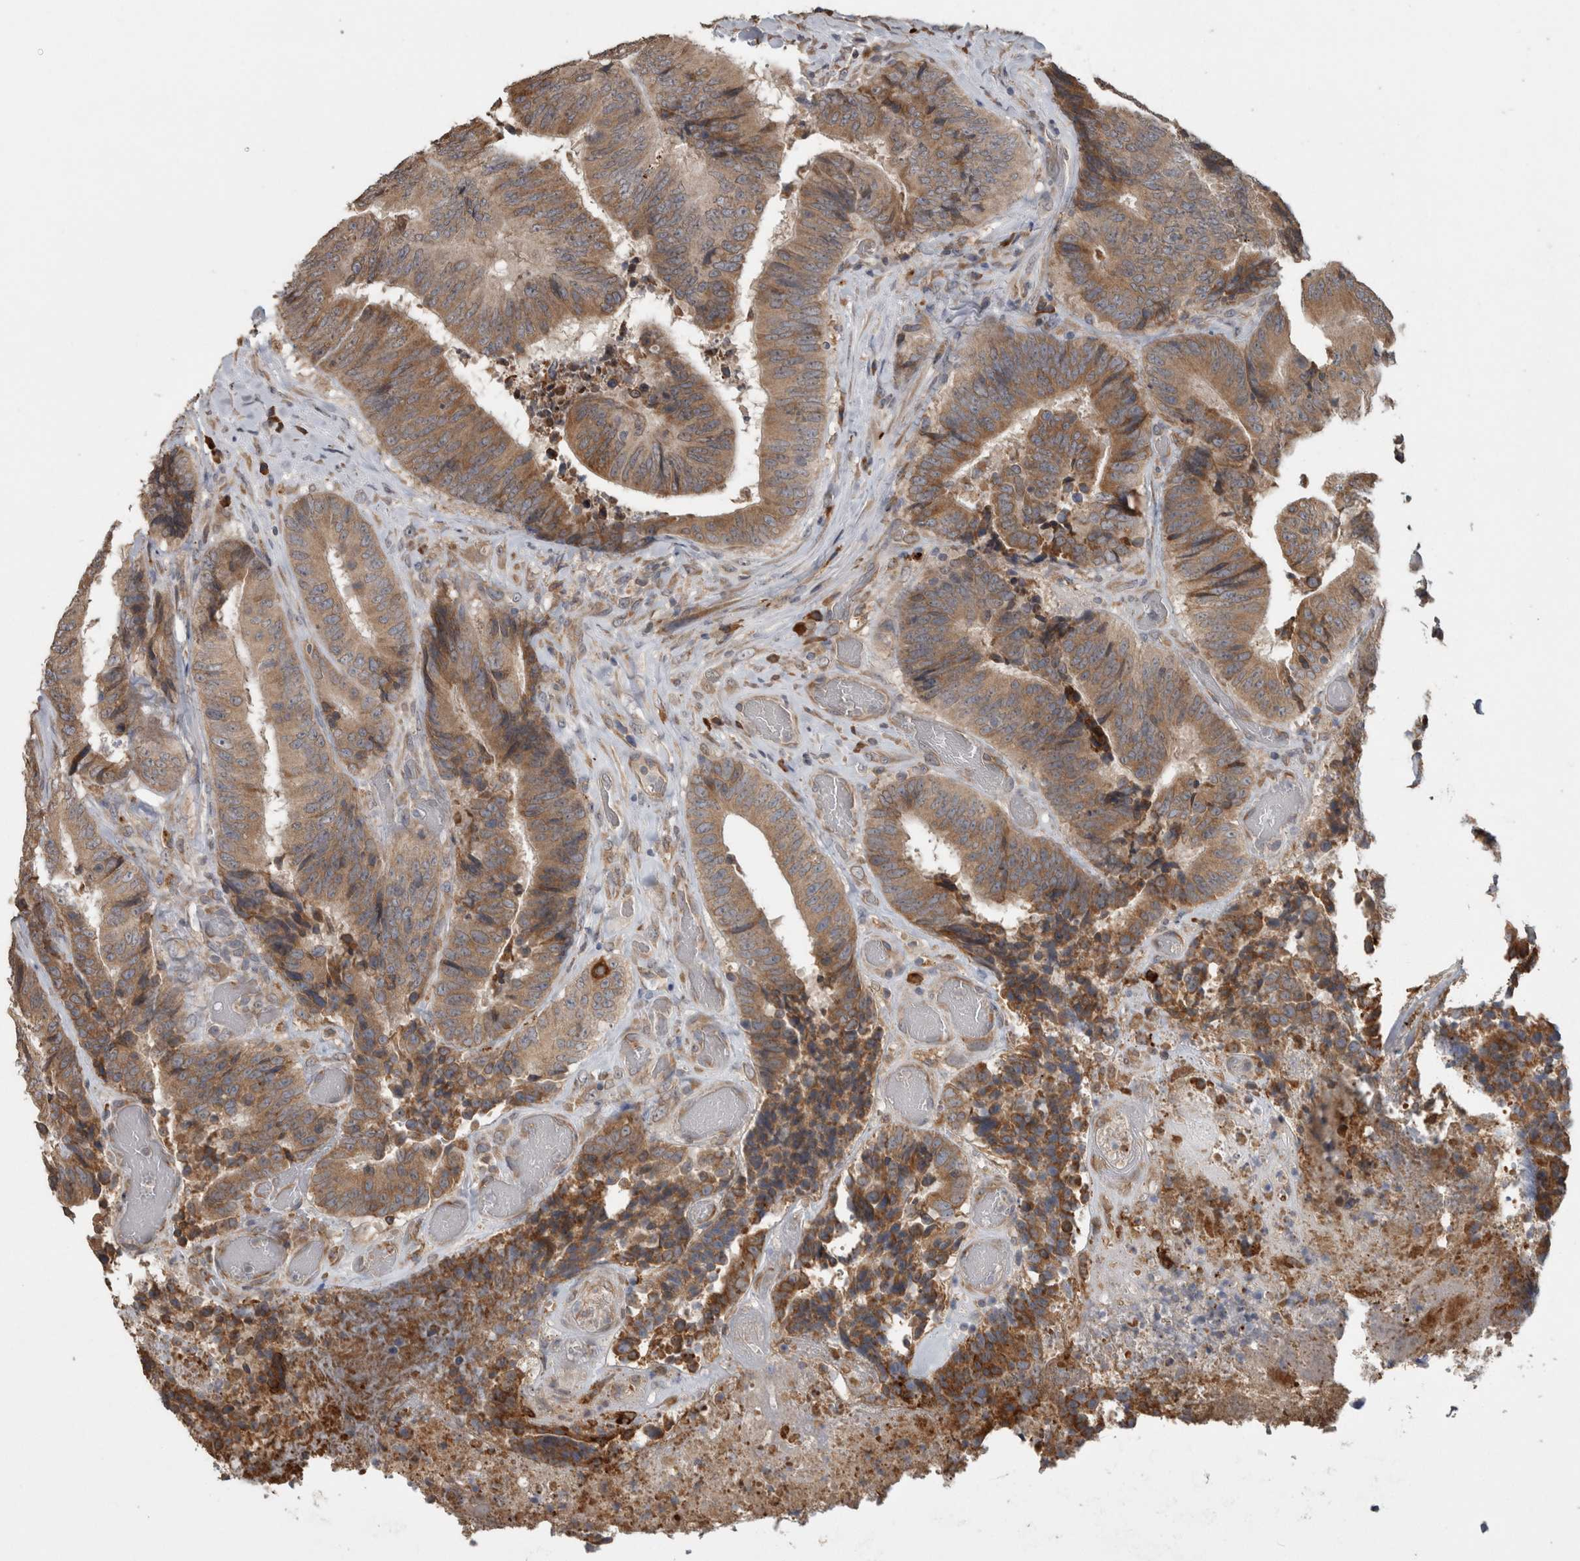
{"staining": {"intensity": "moderate", "quantity": ">75%", "location": "cytoplasmic/membranous"}, "tissue": "colorectal cancer", "cell_type": "Tumor cells", "image_type": "cancer", "snomed": [{"axis": "morphology", "description": "Adenocarcinoma, NOS"}, {"axis": "topography", "description": "Rectum"}], "caption": "This is a histology image of immunohistochemistry staining of adenocarcinoma (colorectal), which shows moderate positivity in the cytoplasmic/membranous of tumor cells.", "gene": "ADGRL3", "patient": {"sex": "male", "age": 72}}